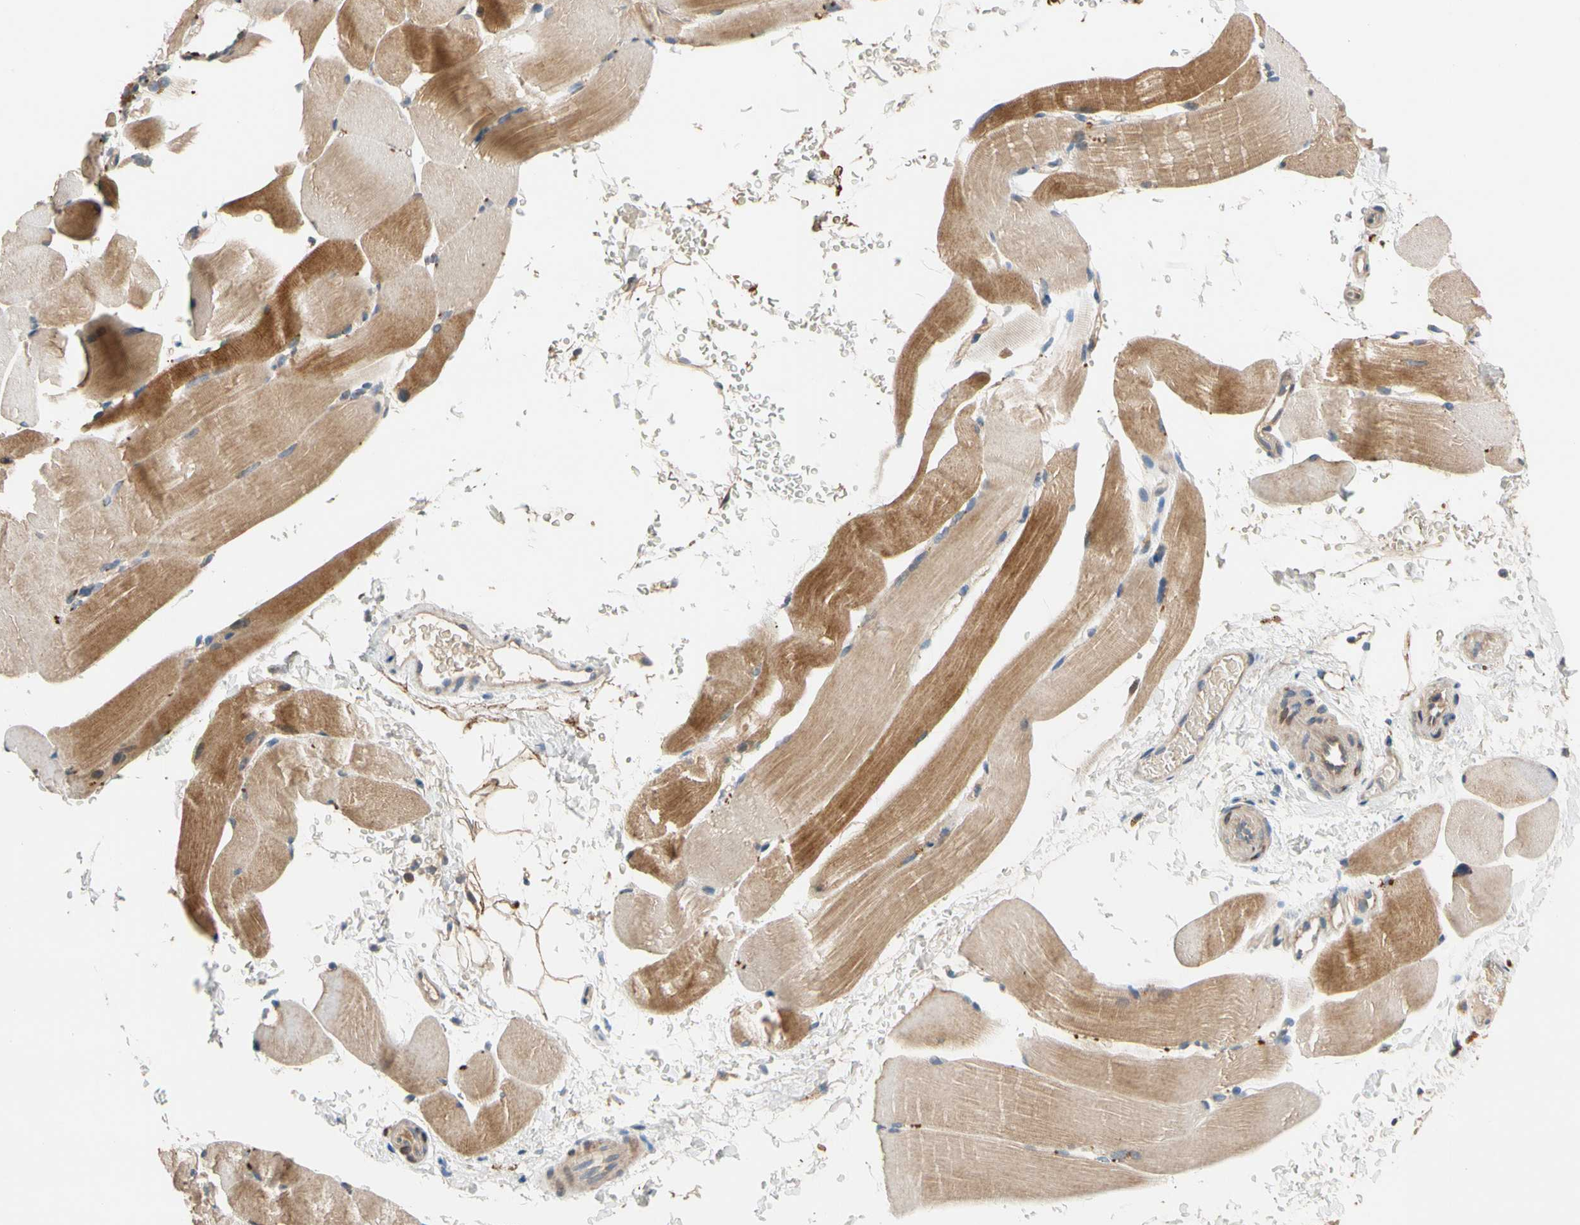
{"staining": {"intensity": "moderate", "quantity": ">75%", "location": "cytoplasmic/membranous"}, "tissue": "skeletal muscle", "cell_type": "Myocytes", "image_type": "normal", "snomed": [{"axis": "morphology", "description": "Normal tissue, NOS"}, {"axis": "topography", "description": "Skeletal muscle"}, {"axis": "topography", "description": "Parathyroid gland"}], "caption": "Protein expression analysis of unremarkable skeletal muscle reveals moderate cytoplasmic/membranous staining in approximately >75% of myocytes.", "gene": "USP12", "patient": {"sex": "female", "age": 37}}